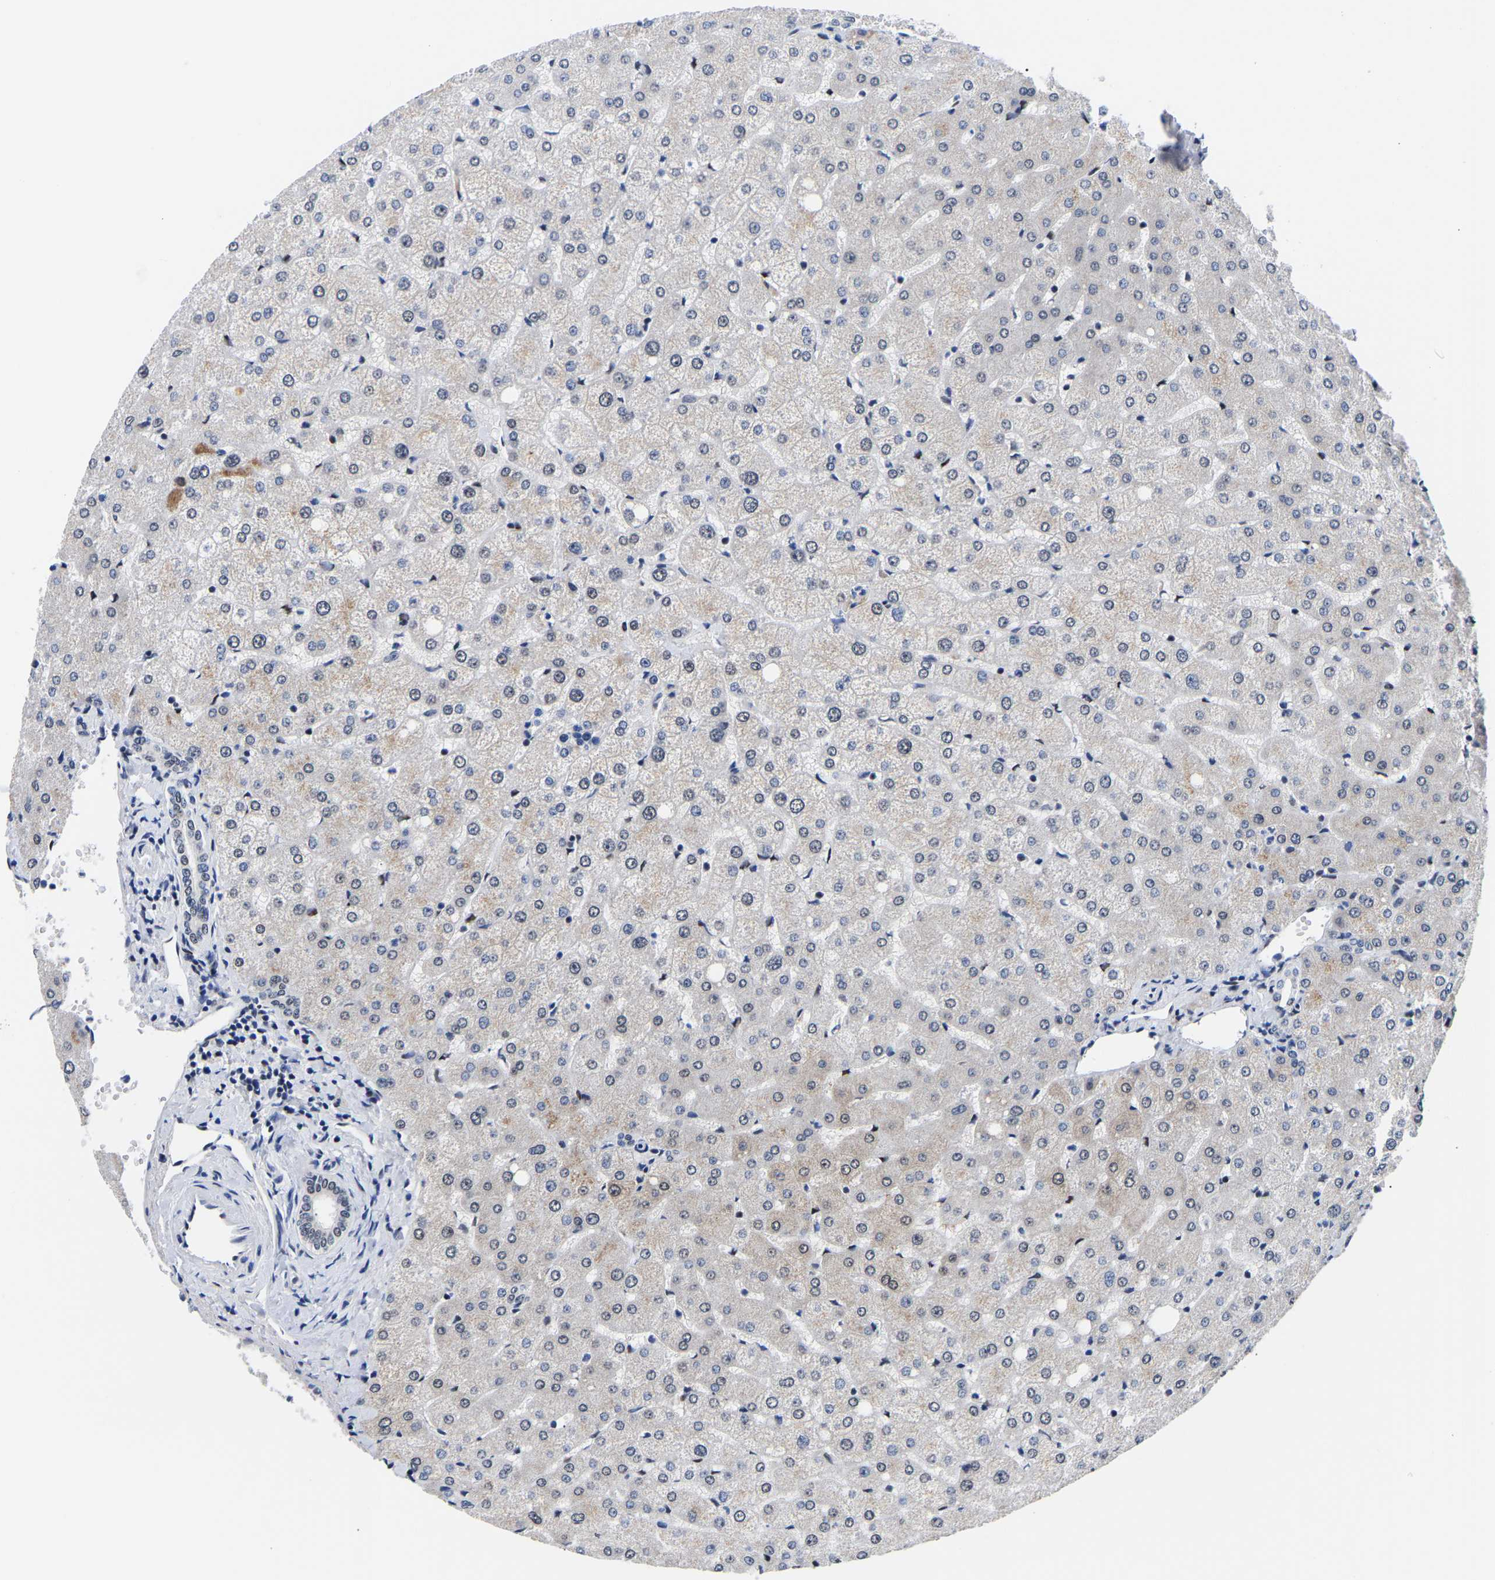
{"staining": {"intensity": "negative", "quantity": "none", "location": "none"}, "tissue": "liver", "cell_type": "Cholangiocytes", "image_type": "normal", "snomed": [{"axis": "morphology", "description": "Normal tissue, NOS"}, {"axis": "topography", "description": "Liver"}], "caption": "Immunohistochemistry histopathology image of normal liver stained for a protein (brown), which reveals no positivity in cholangiocytes. Brightfield microscopy of immunohistochemistry (IHC) stained with DAB (3,3'-diaminobenzidine) (brown) and hematoxylin (blue), captured at high magnification.", "gene": "PTRHD1", "patient": {"sex": "female", "age": 54}}